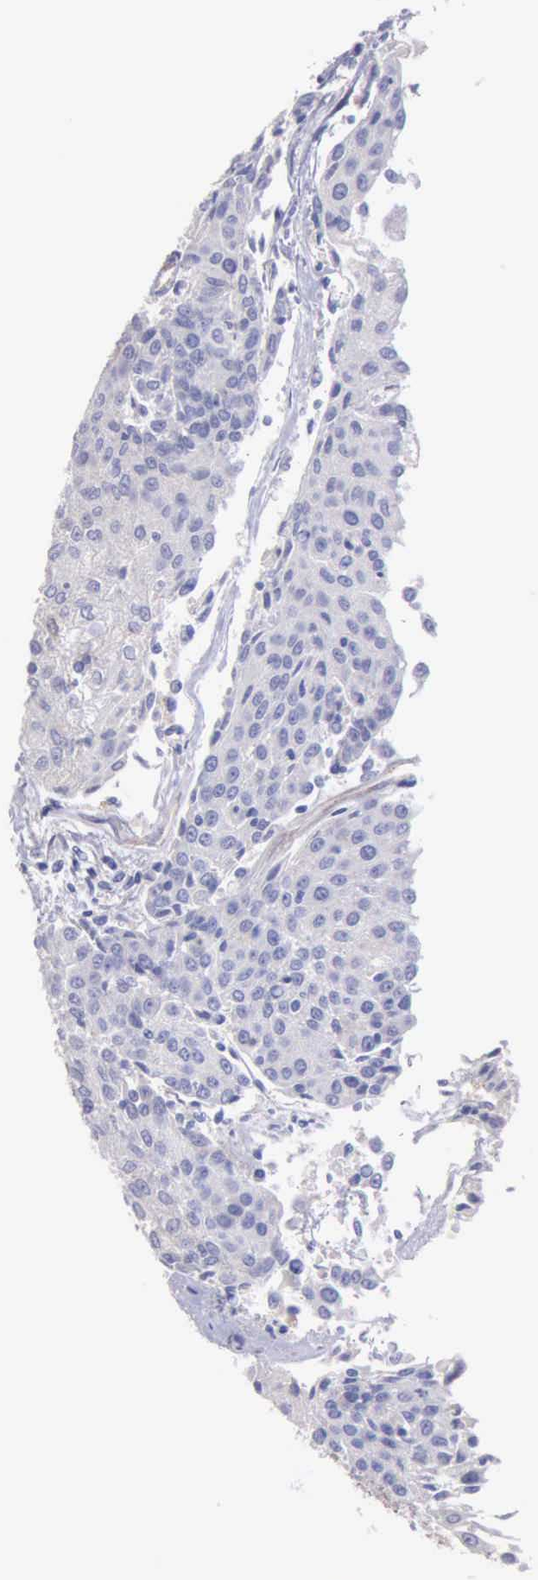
{"staining": {"intensity": "negative", "quantity": "none", "location": "none"}, "tissue": "urothelial cancer", "cell_type": "Tumor cells", "image_type": "cancer", "snomed": [{"axis": "morphology", "description": "Urothelial carcinoma, High grade"}, {"axis": "topography", "description": "Urinary bladder"}], "caption": "Tumor cells are negative for brown protein staining in urothelial carcinoma (high-grade).", "gene": "APP", "patient": {"sex": "female", "age": 85}}